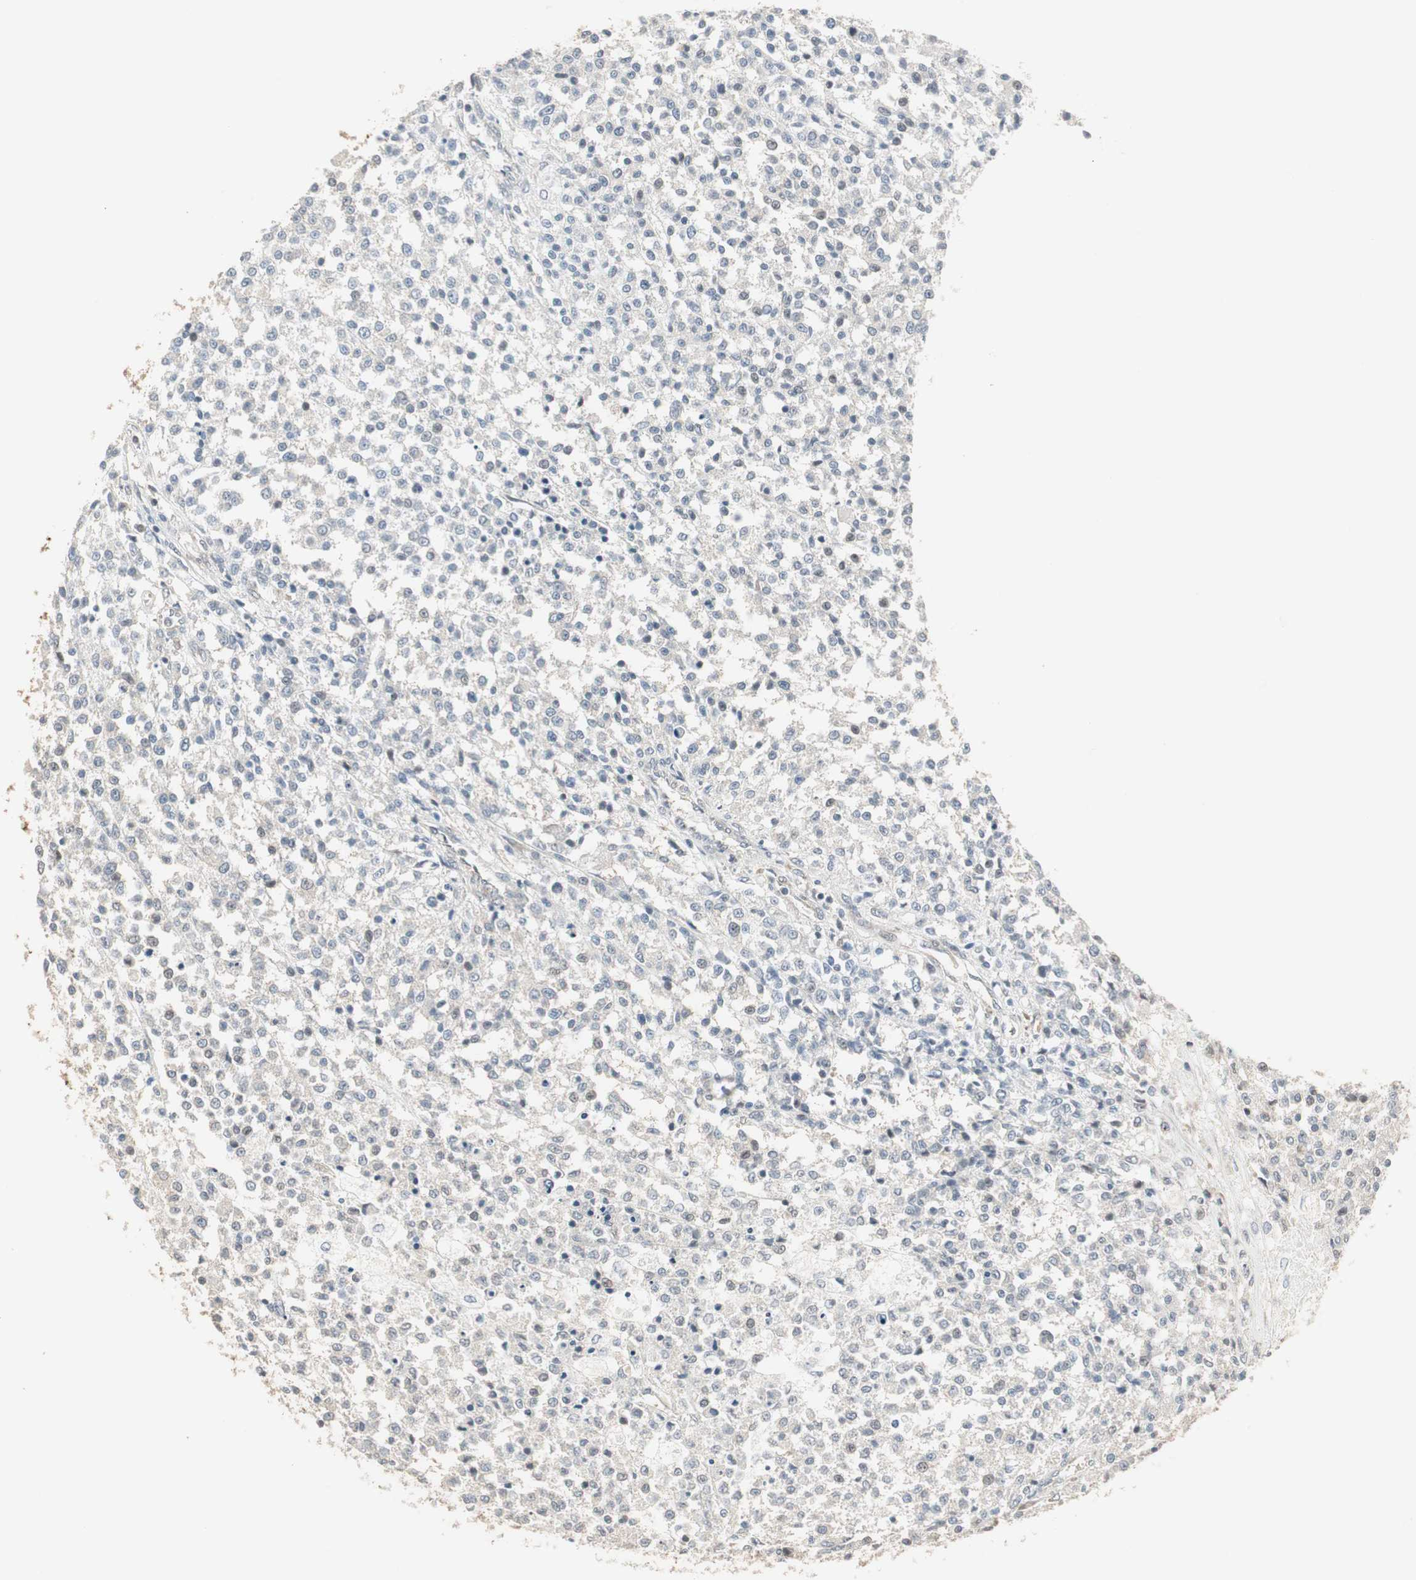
{"staining": {"intensity": "weak", "quantity": "<25%", "location": "nuclear"}, "tissue": "testis cancer", "cell_type": "Tumor cells", "image_type": "cancer", "snomed": [{"axis": "morphology", "description": "Seminoma, NOS"}, {"axis": "topography", "description": "Testis"}], "caption": "High power microscopy histopathology image of an immunohistochemistry photomicrograph of seminoma (testis), revealing no significant positivity in tumor cells. Nuclei are stained in blue.", "gene": "PDZK1", "patient": {"sex": "male", "age": 59}}